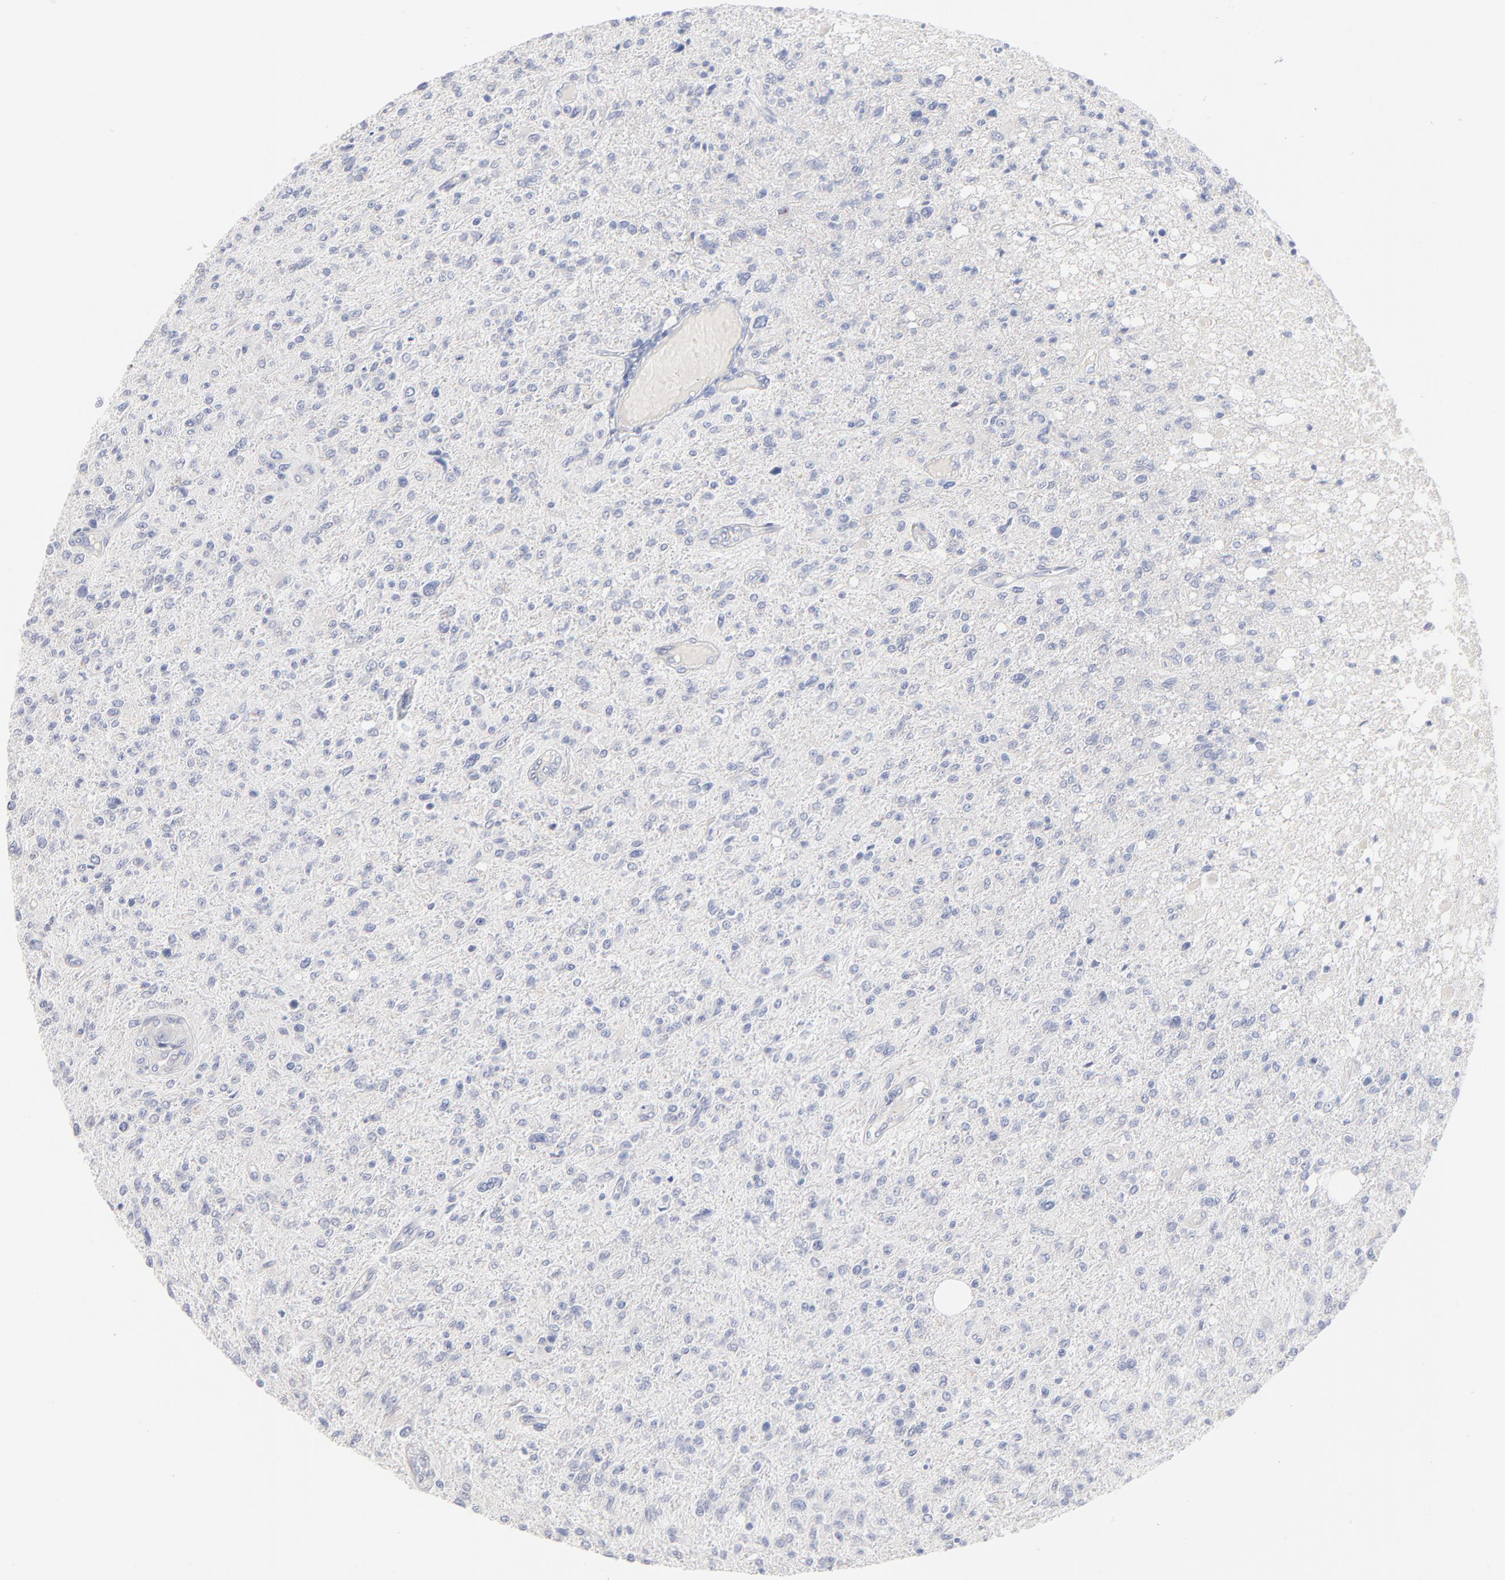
{"staining": {"intensity": "negative", "quantity": "none", "location": "none"}, "tissue": "glioma", "cell_type": "Tumor cells", "image_type": "cancer", "snomed": [{"axis": "morphology", "description": "Glioma, malignant, High grade"}, {"axis": "topography", "description": "Cerebral cortex"}], "caption": "Histopathology image shows no significant protein staining in tumor cells of glioma.", "gene": "ONECUT1", "patient": {"sex": "male", "age": 76}}